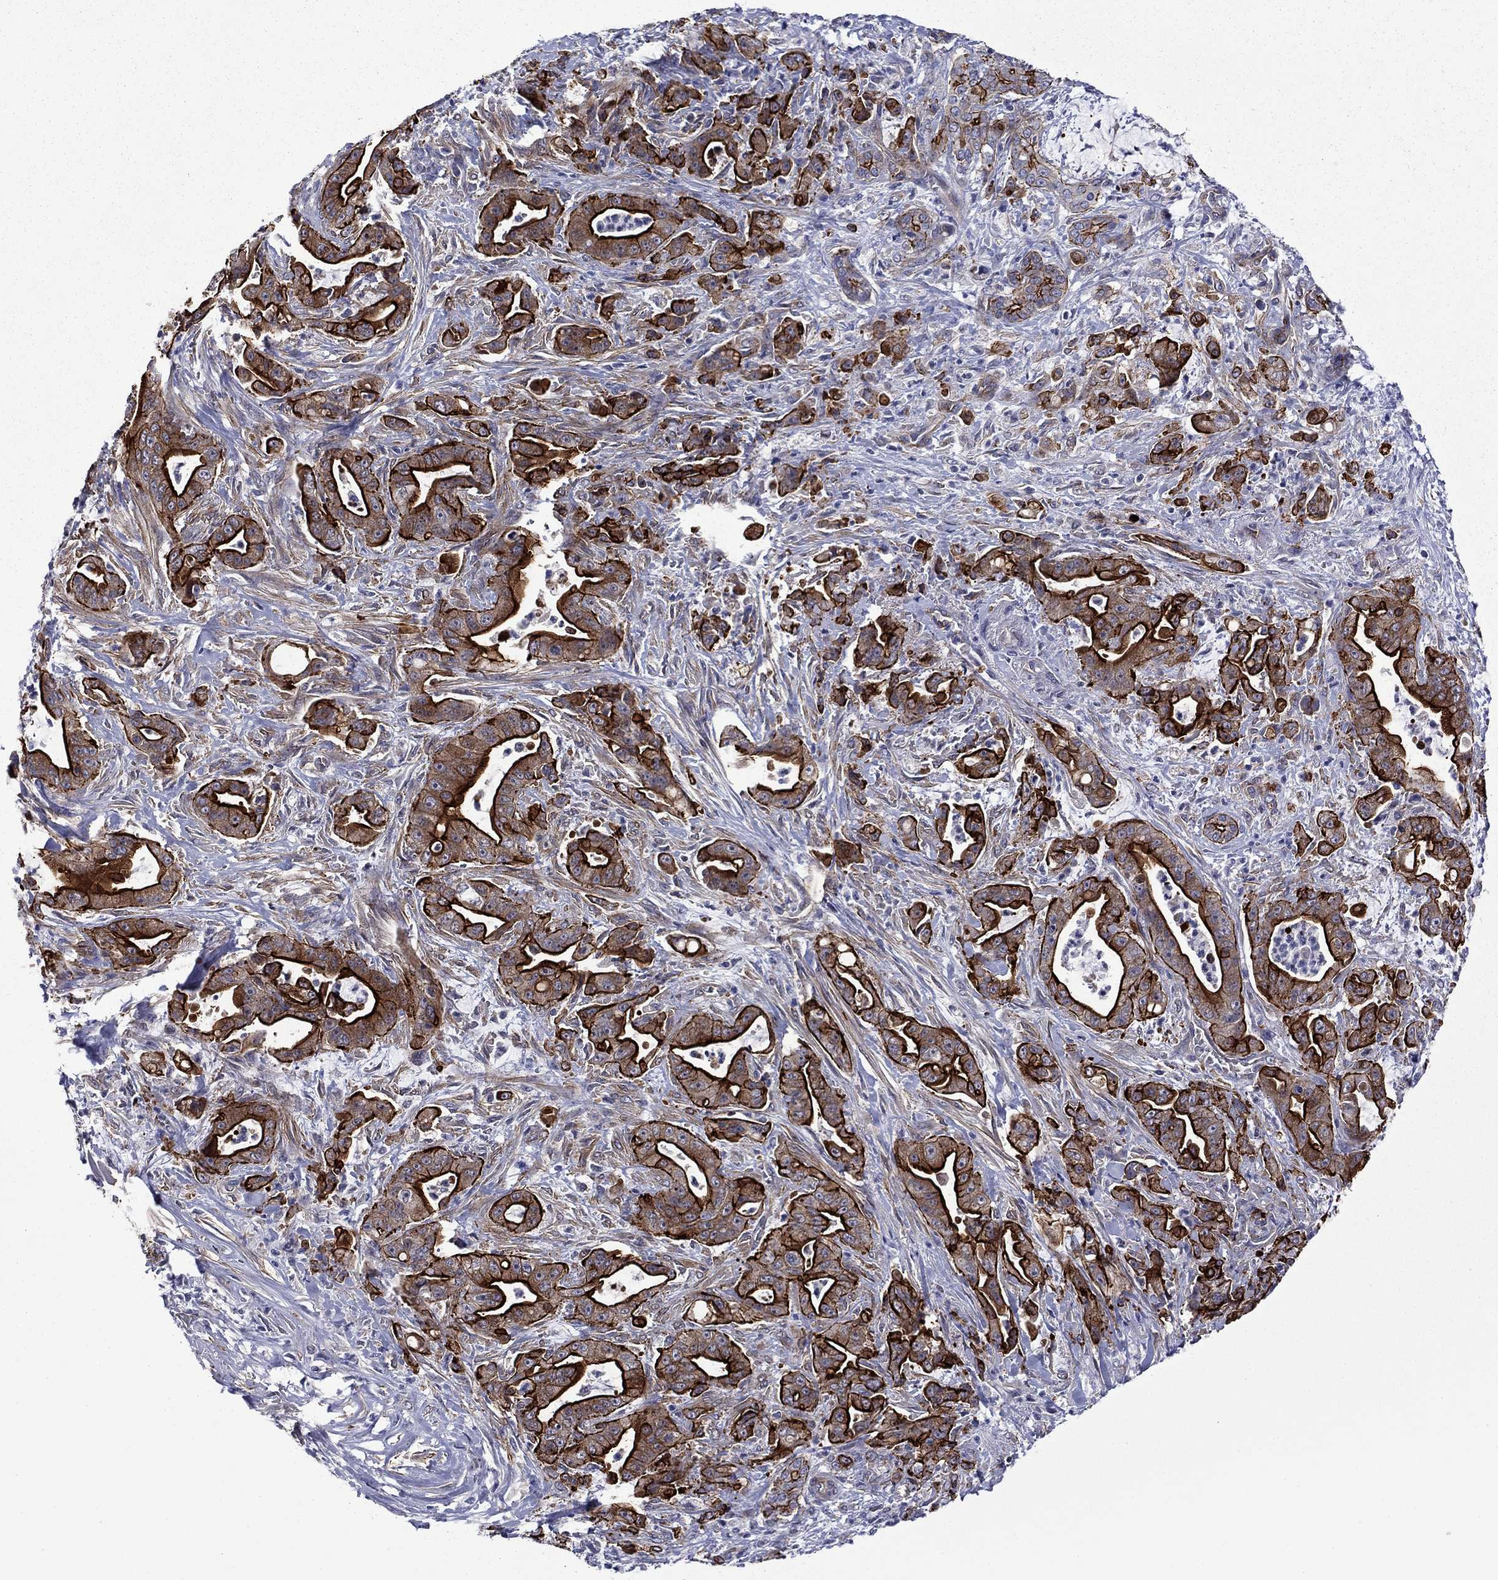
{"staining": {"intensity": "strong", "quantity": ">75%", "location": "cytoplasmic/membranous"}, "tissue": "pancreatic cancer", "cell_type": "Tumor cells", "image_type": "cancer", "snomed": [{"axis": "morphology", "description": "Normal tissue, NOS"}, {"axis": "morphology", "description": "Inflammation, NOS"}, {"axis": "morphology", "description": "Adenocarcinoma, NOS"}, {"axis": "topography", "description": "Pancreas"}], "caption": "Tumor cells demonstrate strong cytoplasmic/membranous positivity in about >75% of cells in pancreatic cancer. Immunohistochemistry stains the protein of interest in brown and the nuclei are stained blue.", "gene": "LMO7", "patient": {"sex": "male", "age": 57}}